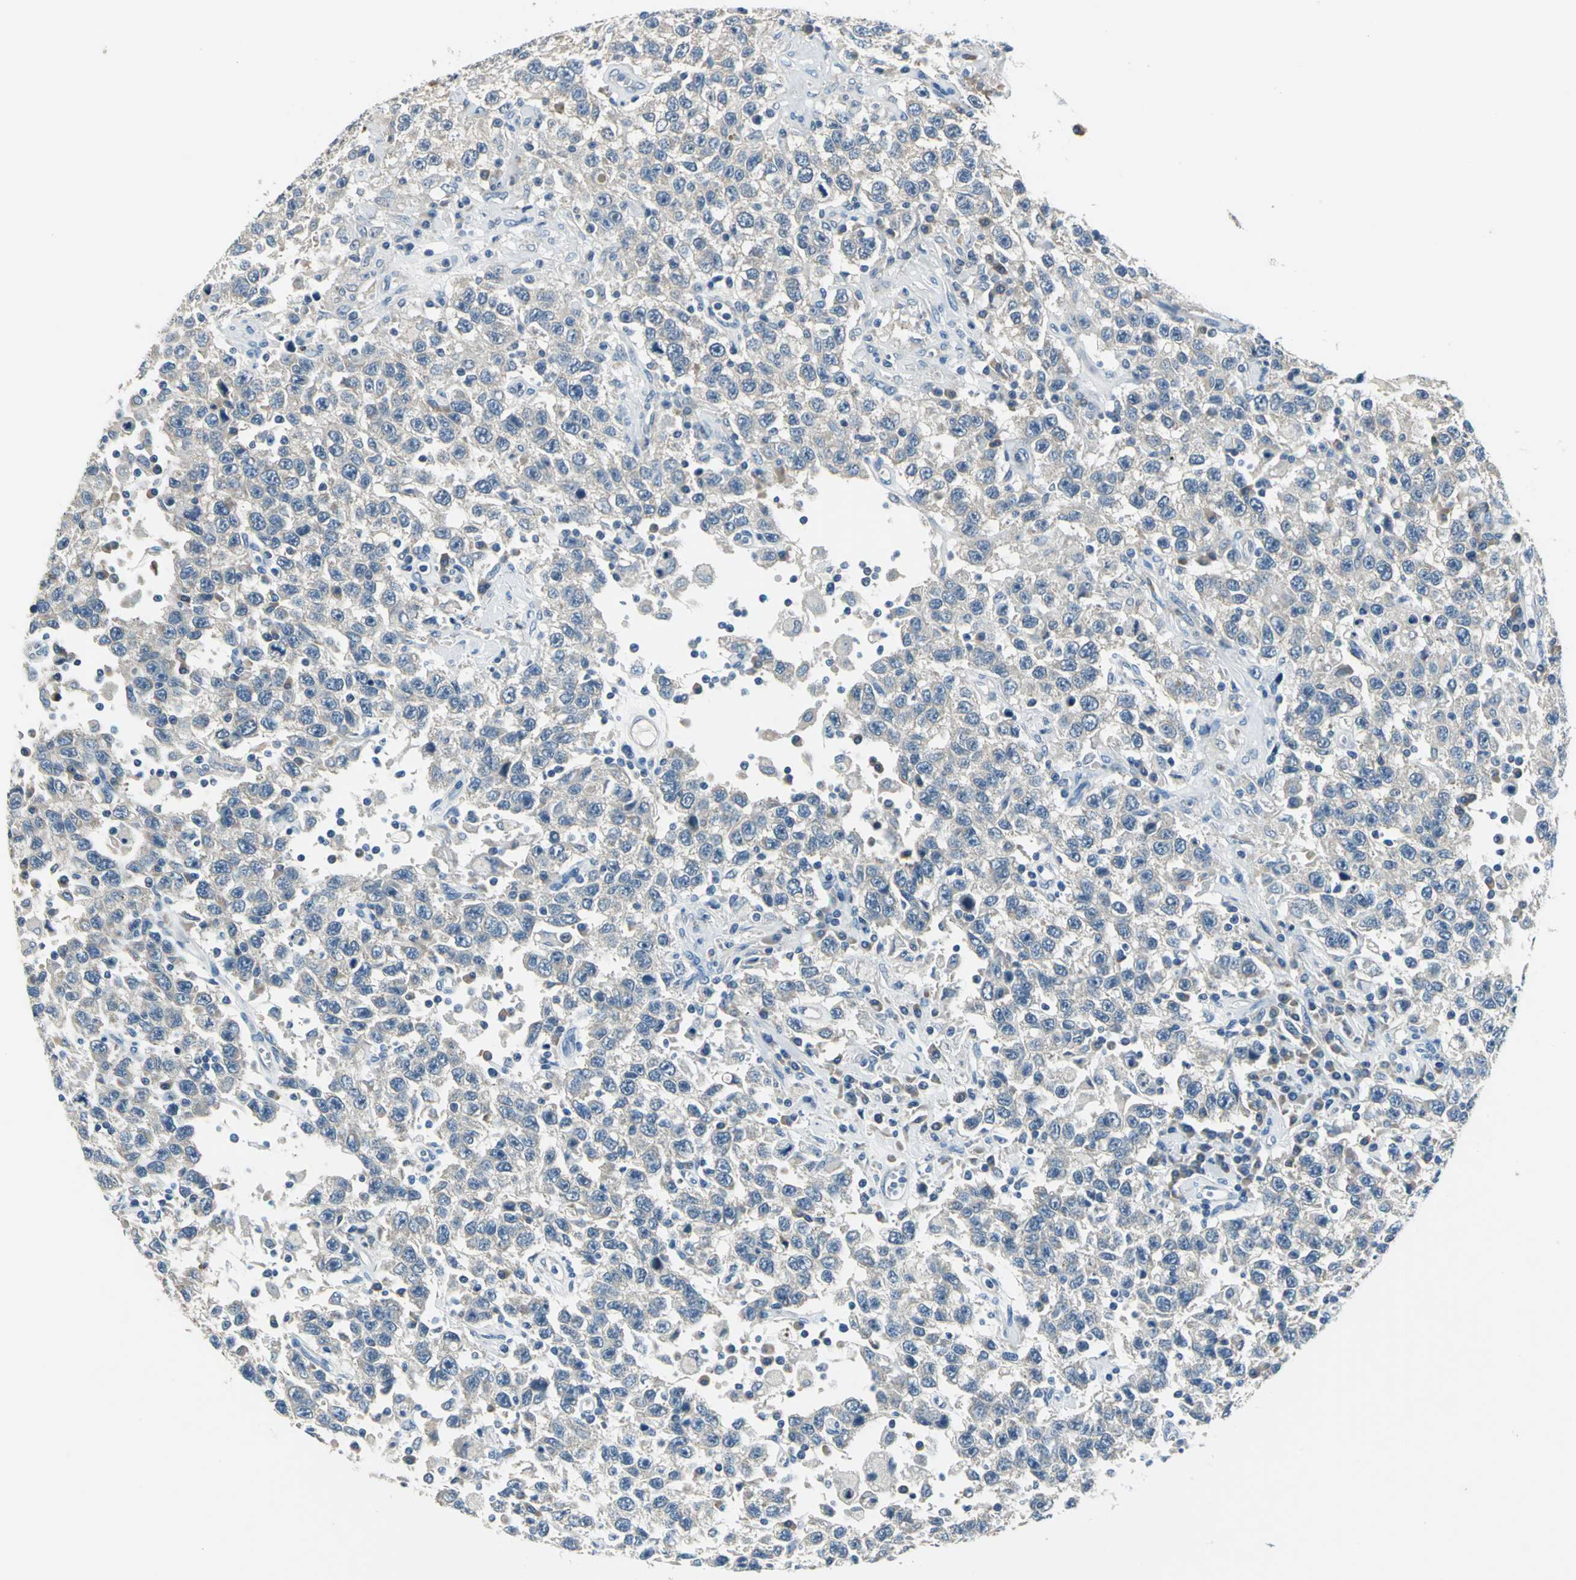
{"staining": {"intensity": "negative", "quantity": "none", "location": "none"}, "tissue": "testis cancer", "cell_type": "Tumor cells", "image_type": "cancer", "snomed": [{"axis": "morphology", "description": "Seminoma, NOS"}, {"axis": "topography", "description": "Testis"}], "caption": "Testis cancer was stained to show a protein in brown. There is no significant staining in tumor cells. (Immunohistochemistry, brightfield microscopy, high magnification).", "gene": "SLC16A7", "patient": {"sex": "male", "age": 41}}